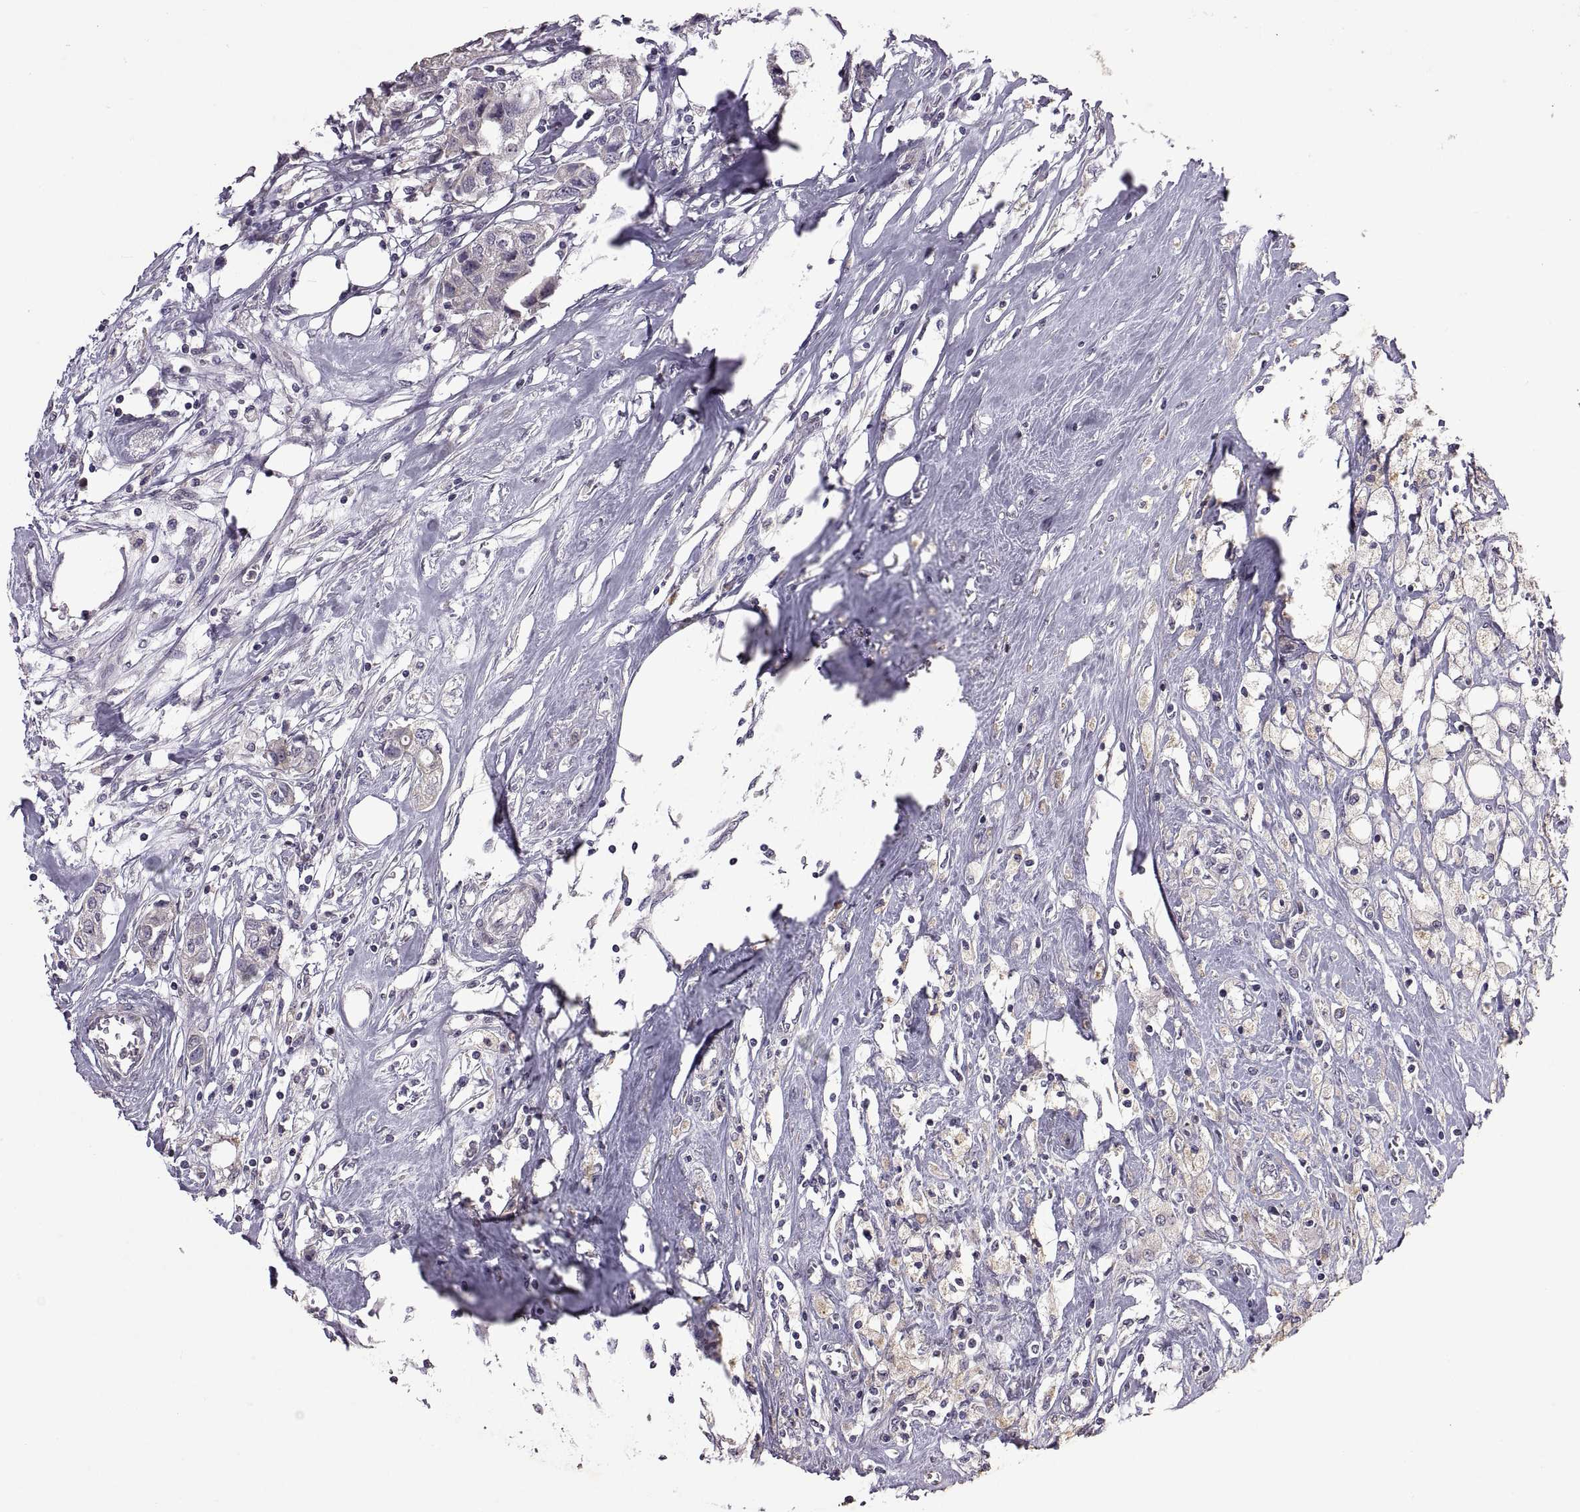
{"staining": {"intensity": "negative", "quantity": "none", "location": "none"}, "tissue": "breast cancer", "cell_type": "Tumor cells", "image_type": "cancer", "snomed": [{"axis": "morphology", "description": "Duct carcinoma"}, {"axis": "topography", "description": "Breast"}], "caption": "A histopathology image of human breast cancer (intraductal carcinoma) is negative for staining in tumor cells.", "gene": "DEFB136", "patient": {"sex": "female", "age": 80}}